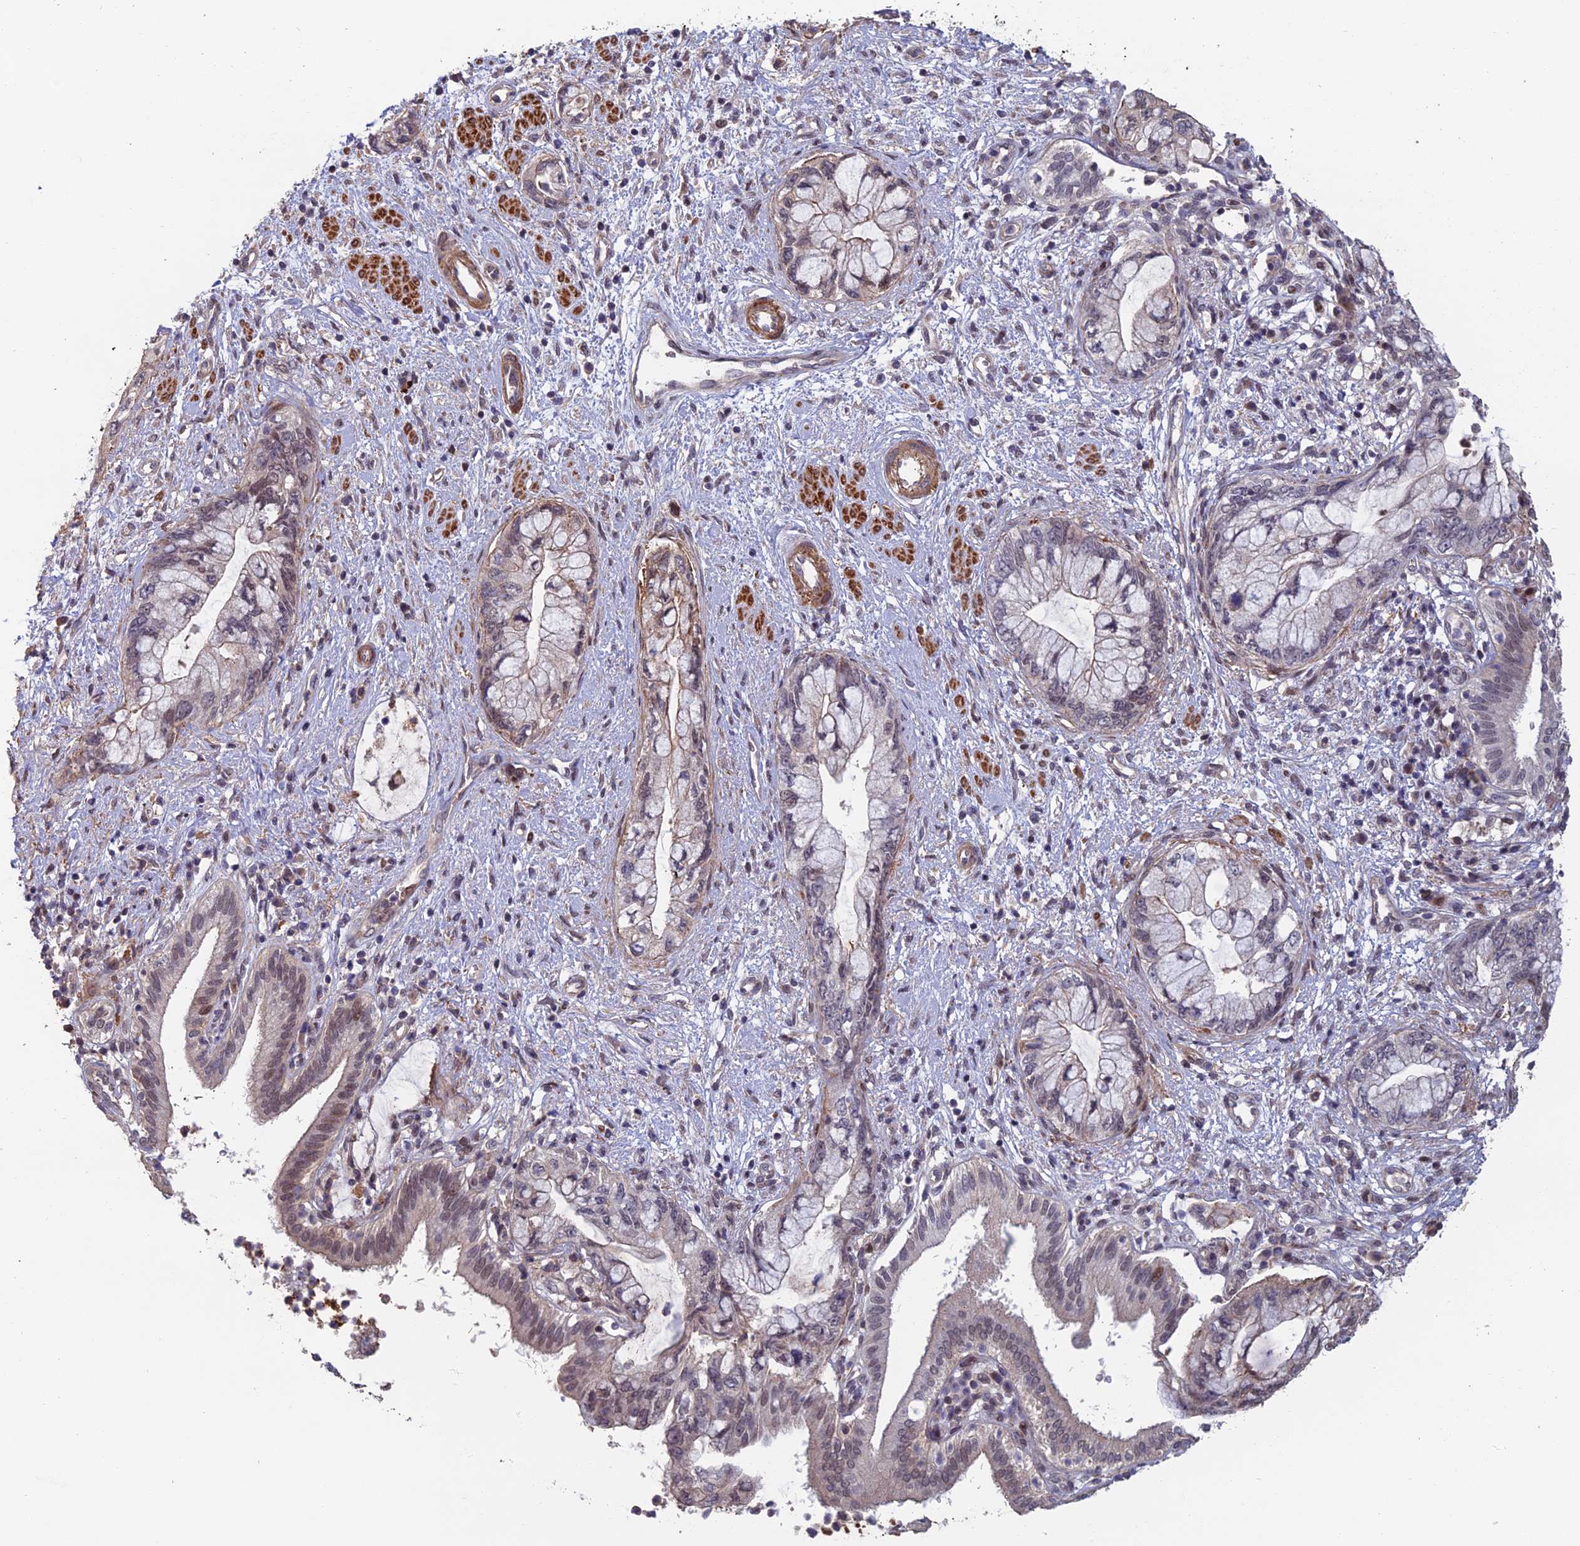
{"staining": {"intensity": "negative", "quantity": "none", "location": "none"}, "tissue": "pancreatic cancer", "cell_type": "Tumor cells", "image_type": "cancer", "snomed": [{"axis": "morphology", "description": "Adenocarcinoma, NOS"}, {"axis": "topography", "description": "Pancreas"}], "caption": "Protein analysis of pancreatic adenocarcinoma demonstrates no significant positivity in tumor cells.", "gene": "CCDC183", "patient": {"sex": "female", "age": 73}}